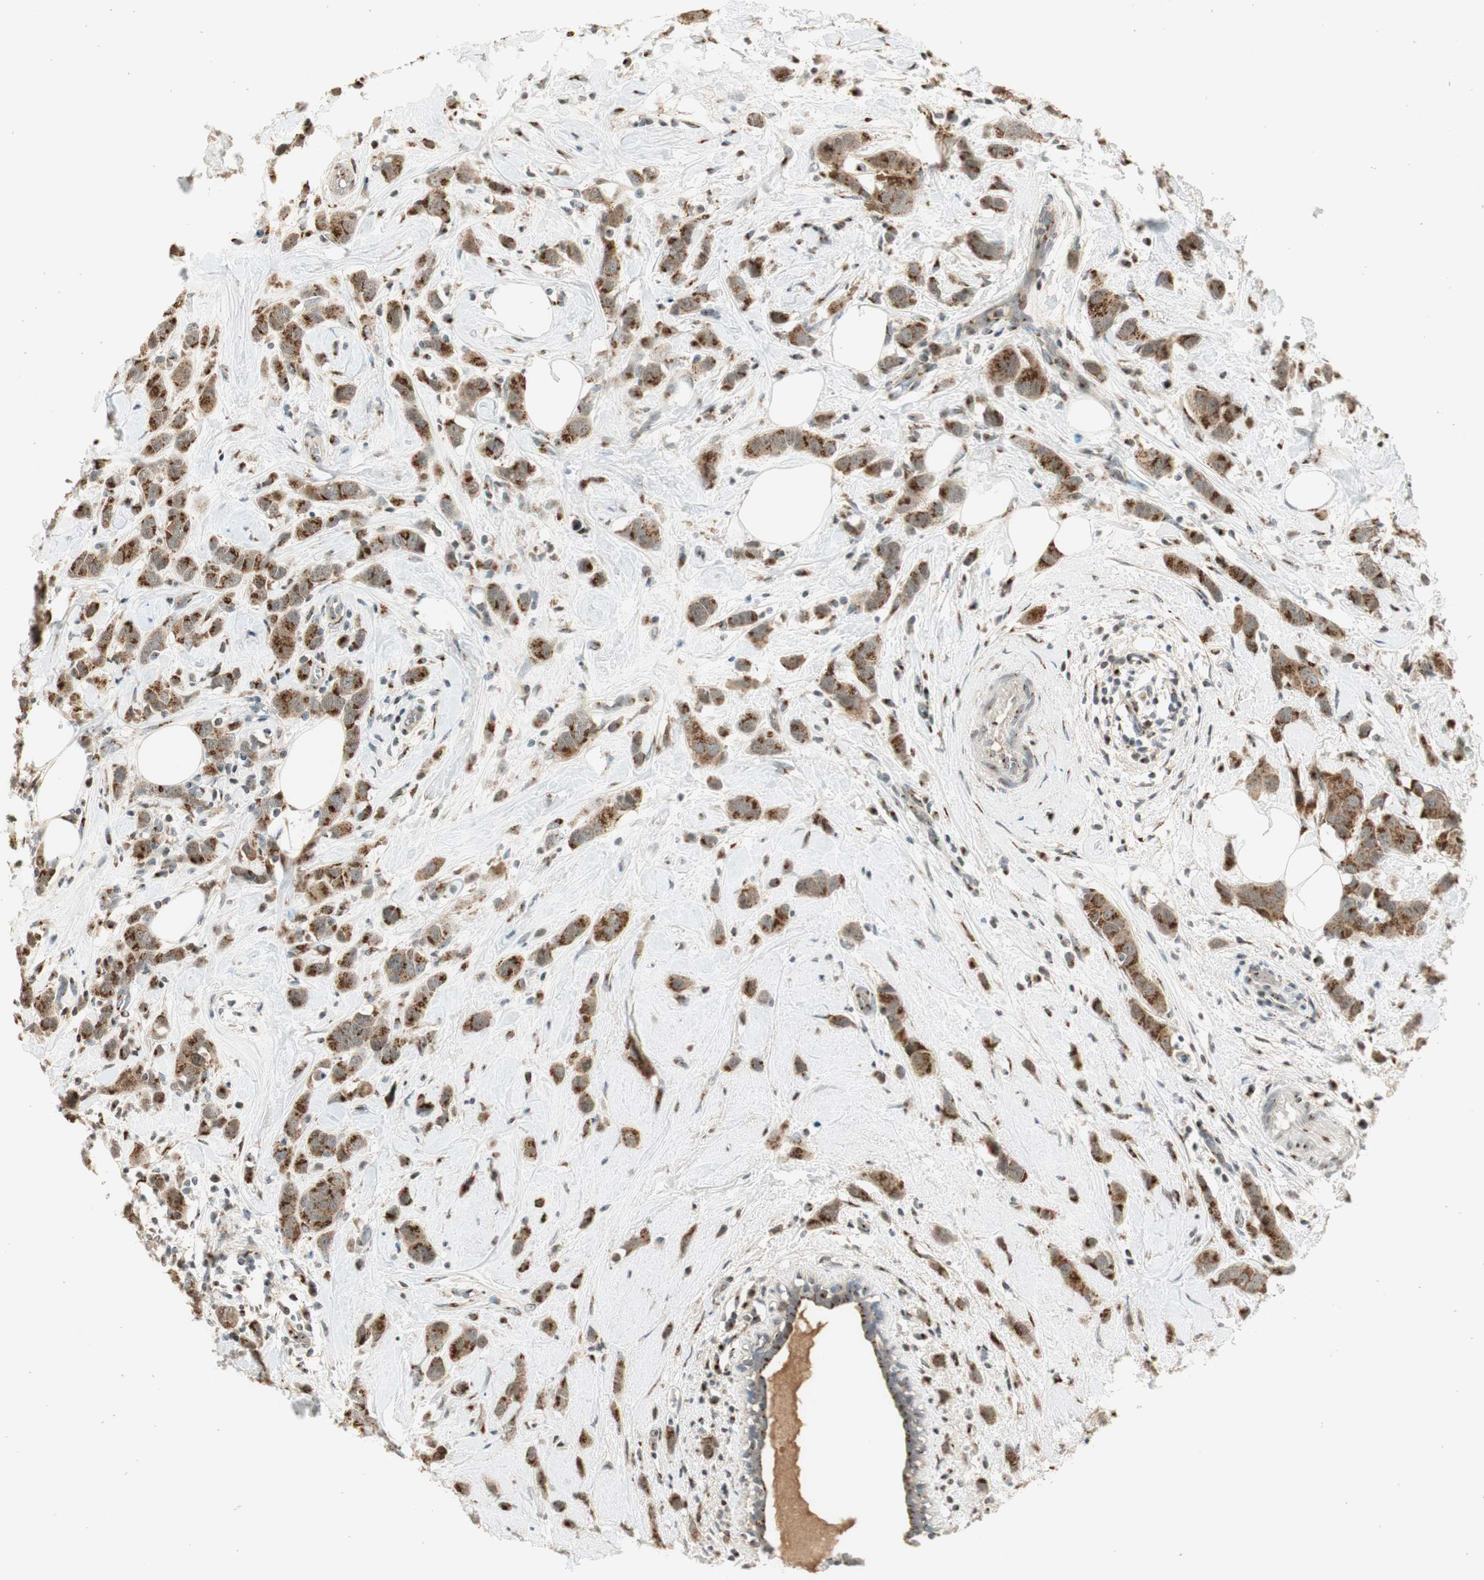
{"staining": {"intensity": "moderate", "quantity": ">75%", "location": "cytoplasmic/membranous"}, "tissue": "breast cancer", "cell_type": "Tumor cells", "image_type": "cancer", "snomed": [{"axis": "morphology", "description": "Normal tissue, NOS"}, {"axis": "morphology", "description": "Duct carcinoma"}, {"axis": "topography", "description": "Breast"}], "caption": "High-power microscopy captured an immunohistochemistry (IHC) photomicrograph of breast cancer (invasive ductal carcinoma), revealing moderate cytoplasmic/membranous positivity in about >75% of tumor cells.", "gene": "NEO1", "patient": {"sex": "female", "age": 50}}